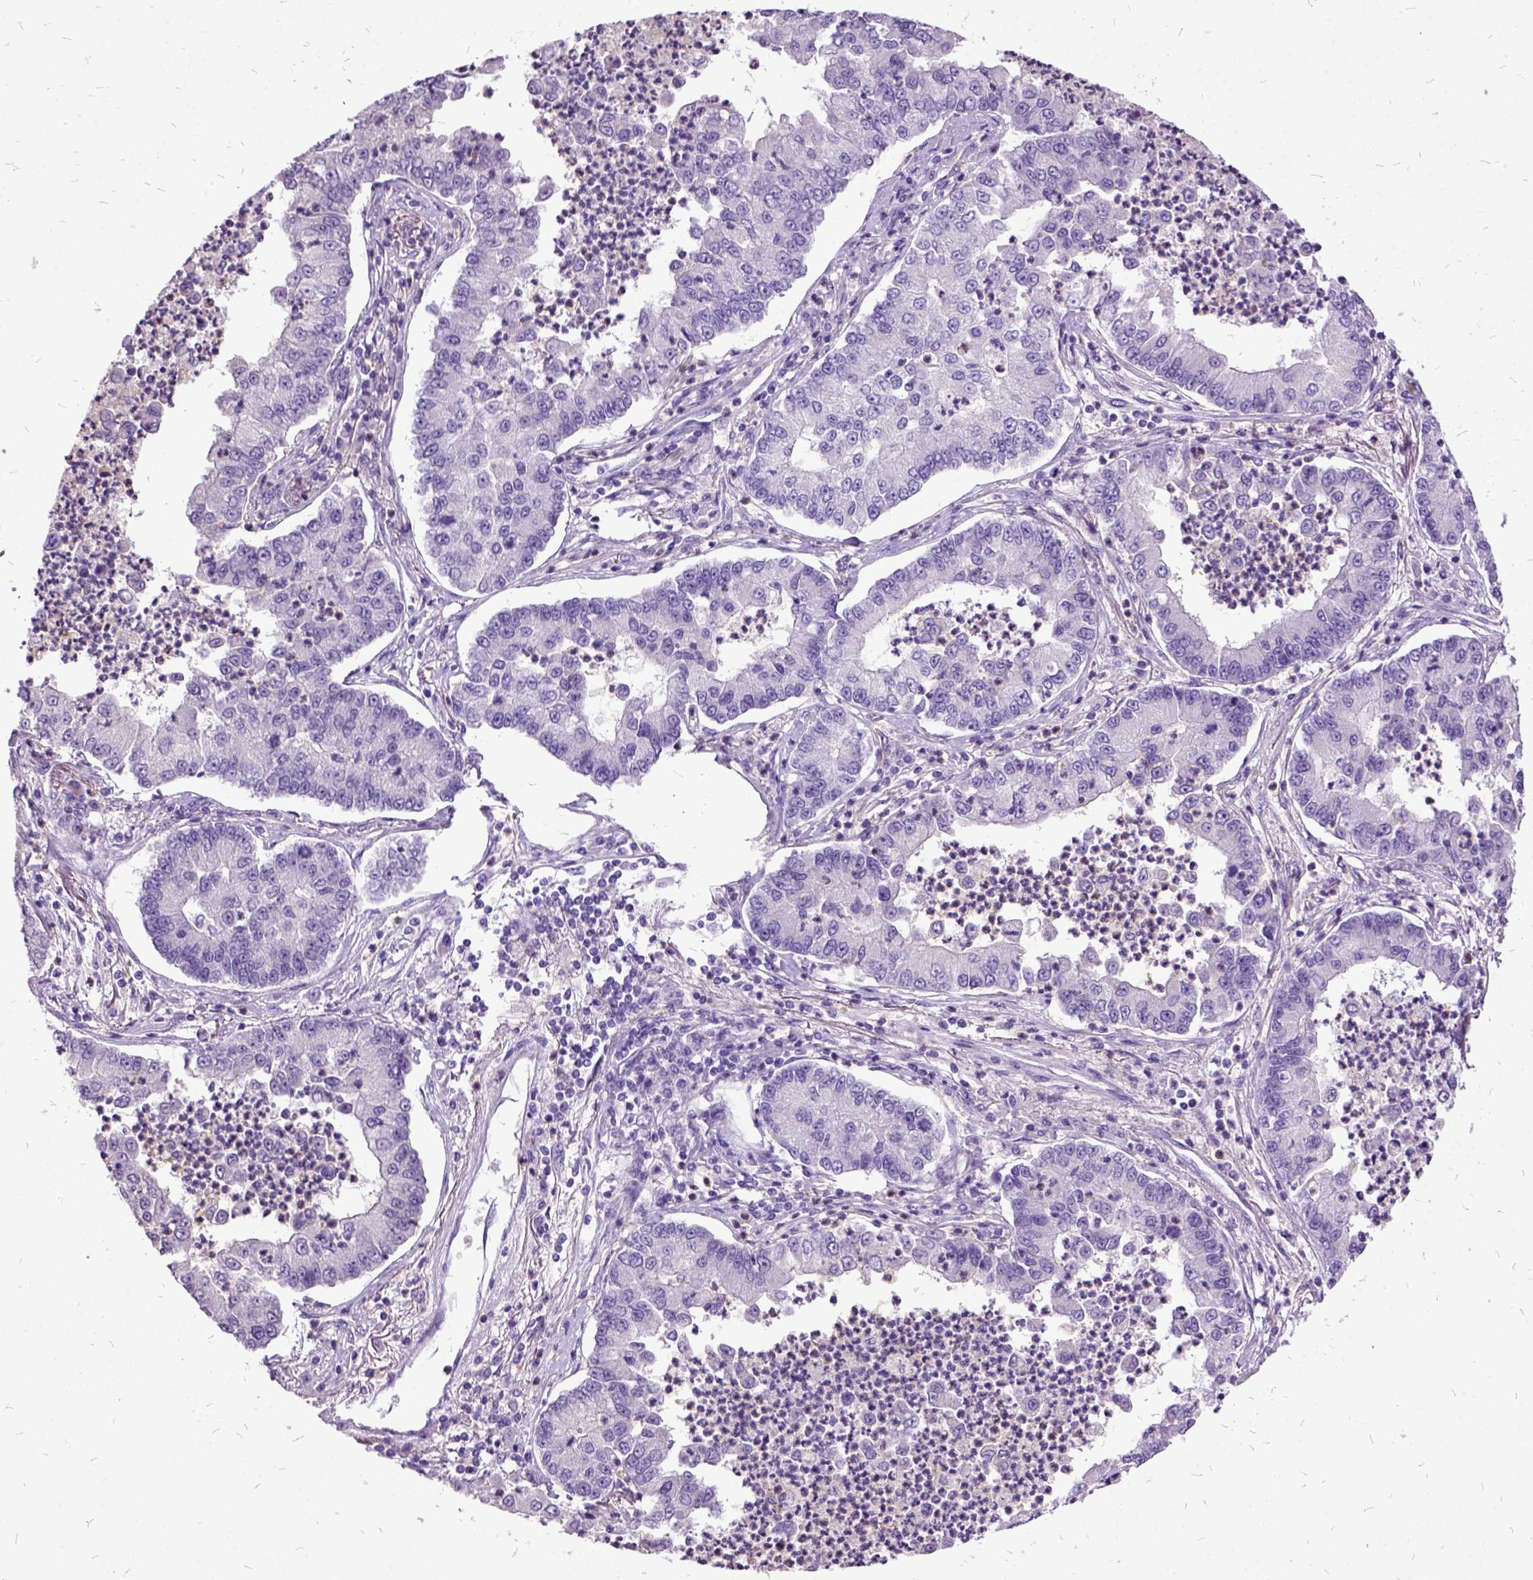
{"staining": {"intensity": "negative", "quantity": "none", "location": "none"}, "tissue": "lung cancer", "cell_type": "Tumor cells", "image_type": "cancer", "snomed": [{"axis": "morphology", "description": "Adenocarcinoma, NOS"}, {"axis": "topography", "description": "Lung"}], "caption": "Immunohistochemistry of adenocarcinoma (lung) shows no expression in tumor cells.", "gene": "MME", "patient": {"sex": "female", "age": 57}}